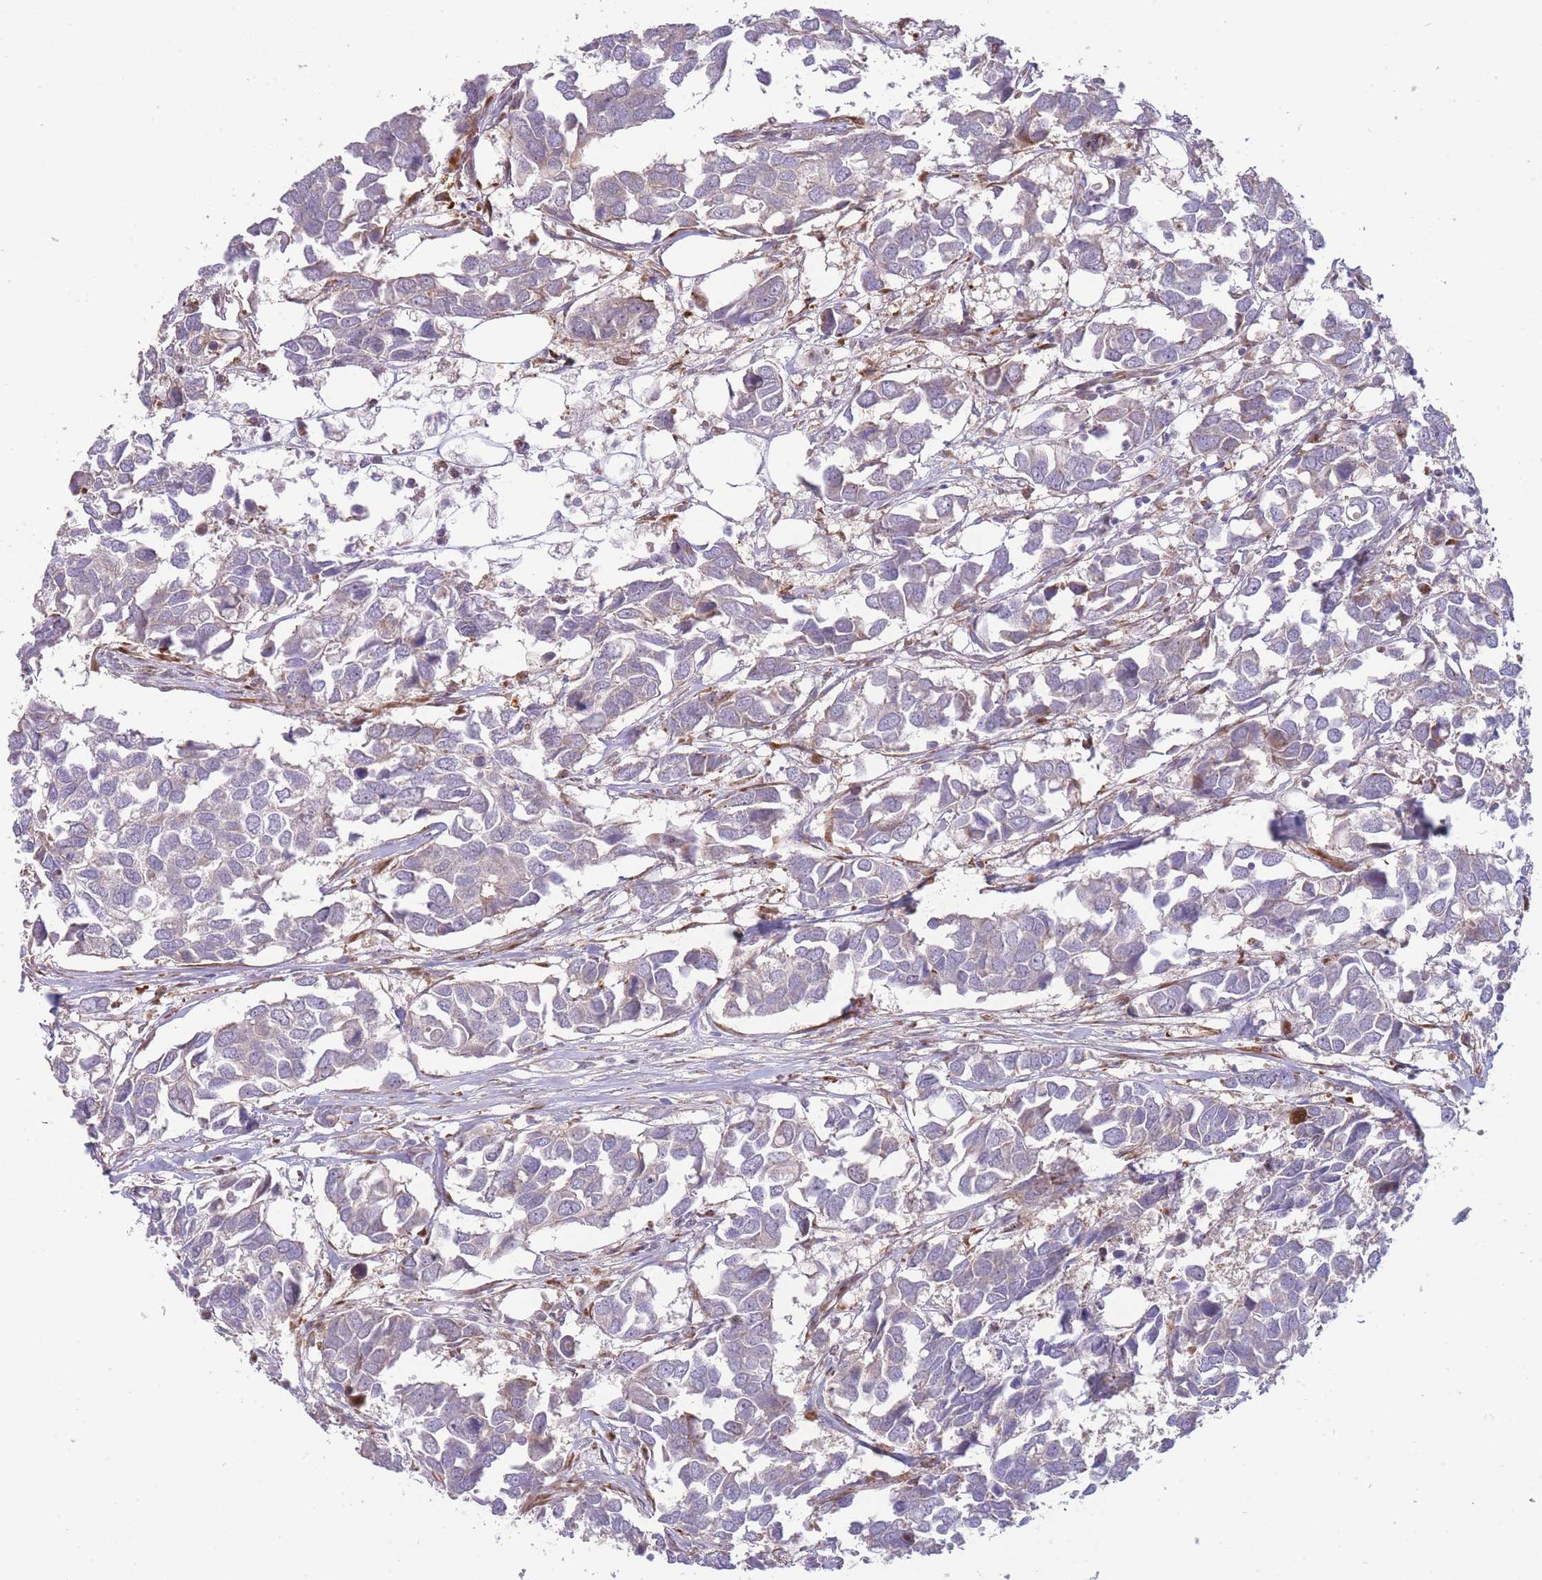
{"staining": {"intensity": "negative", "quantity": "none", "location": "none"}, "tissue": "breast cancer", "cell_type": "Tumor cells", "image_type": "cancer", "snomed": [{"axis": "morphology", "description": "Duct carcinoma"}, {"axis": "topography", "description": "Breast"}], "caption": "The micrograph displays no staining of tumor cells in breast cancer (infiltrating ductal carcinoma).", "gene": "ATP5MC2", "patient": {"sex": "female", "age": 83}}